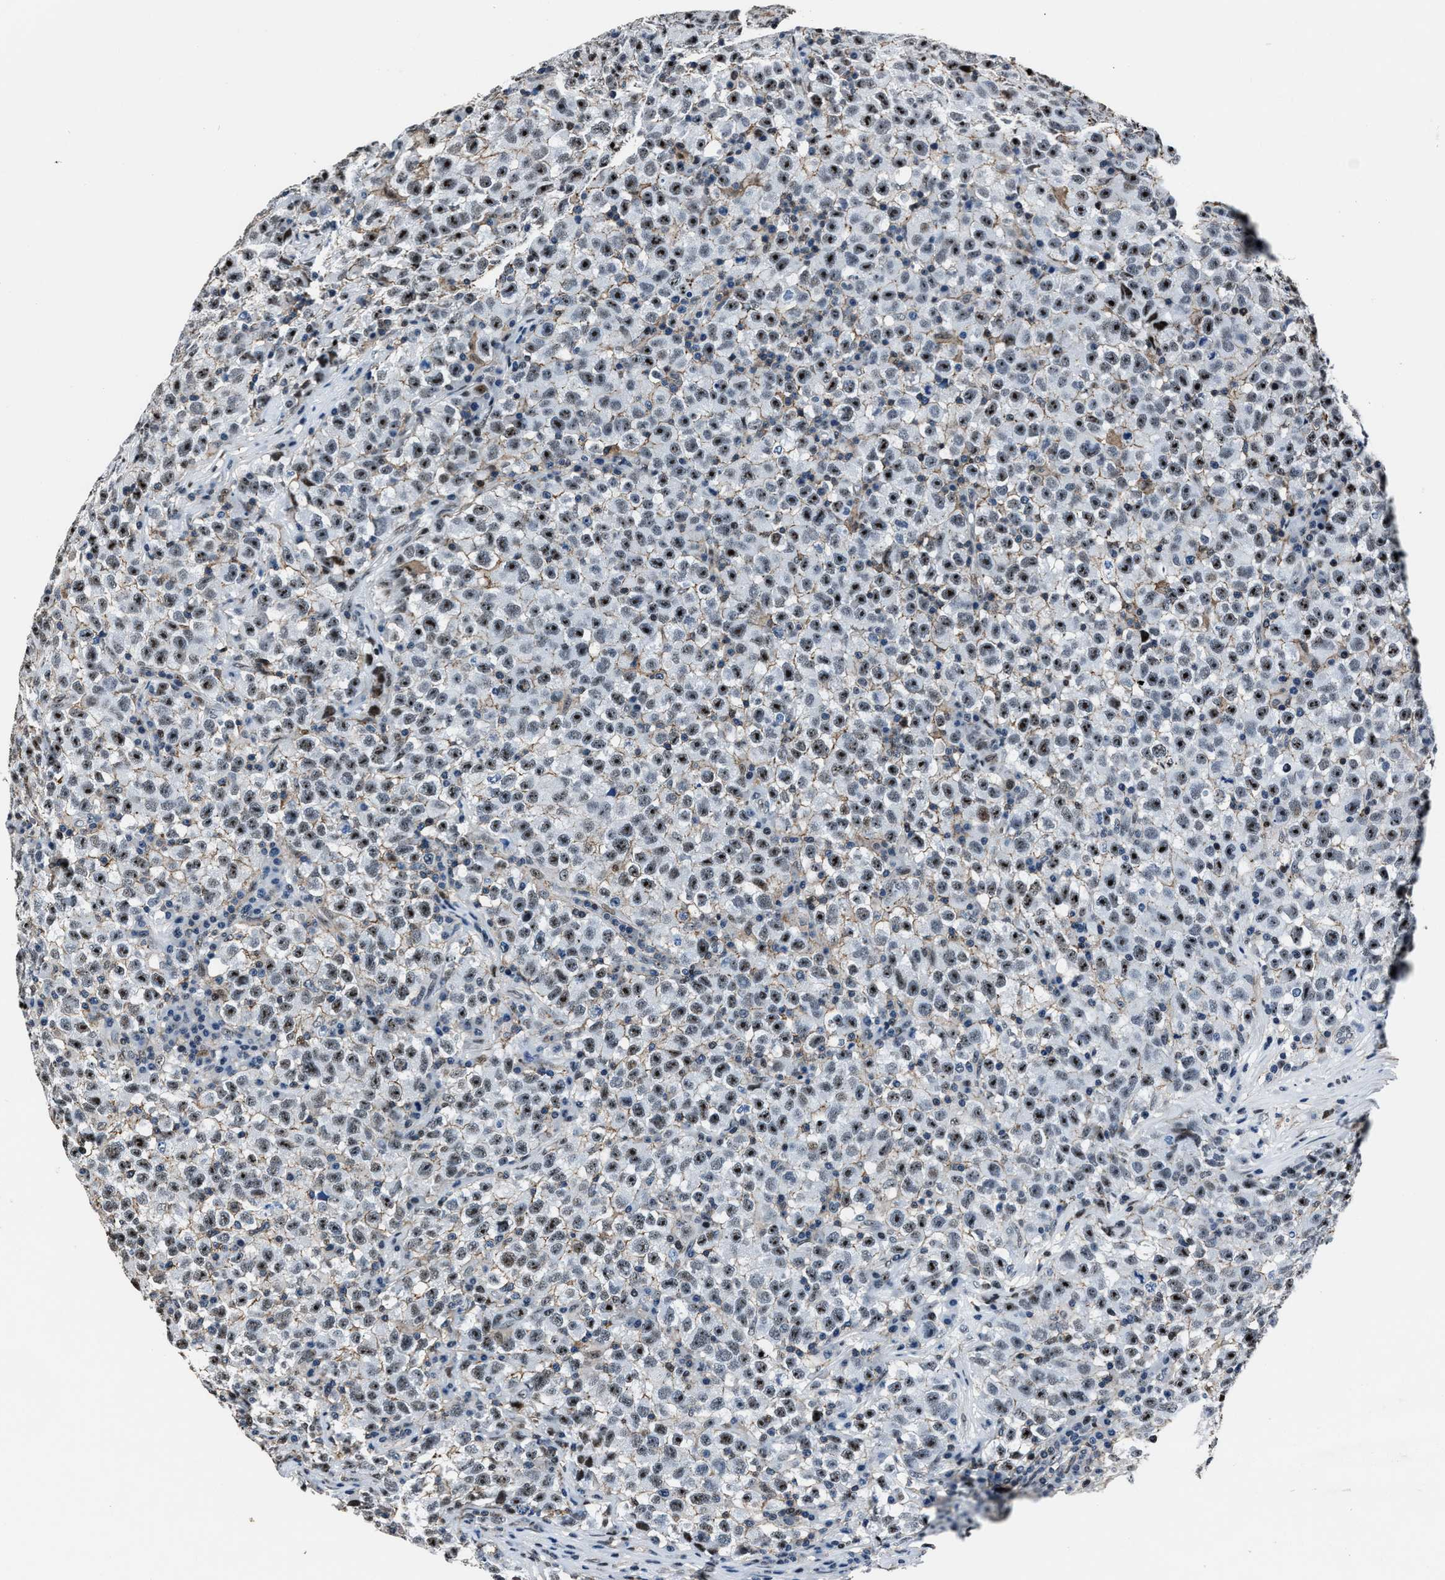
{"staining": {"intensity": "moderate", "quantity": ">75%", "location": "nuclear"}, "tissue": "testis cancer", "cell_type": "Tumor cells", "image_type": "cancer", "snomed": [{"axis": "morphology", "description": "Seminoma, NOS"}, {"axis": "topography", "description": "Testis"}], "caption": "Tumor cells demonstrate moderate nuclear expression in about >75% of cells in seminoma (testis). (Stains: DAB in brown, nuclei in blue, Microscopy: brightfield microscopy at high magnification).", "gene": "PPIE", "patient": {"sex": "male", "age": 22}}